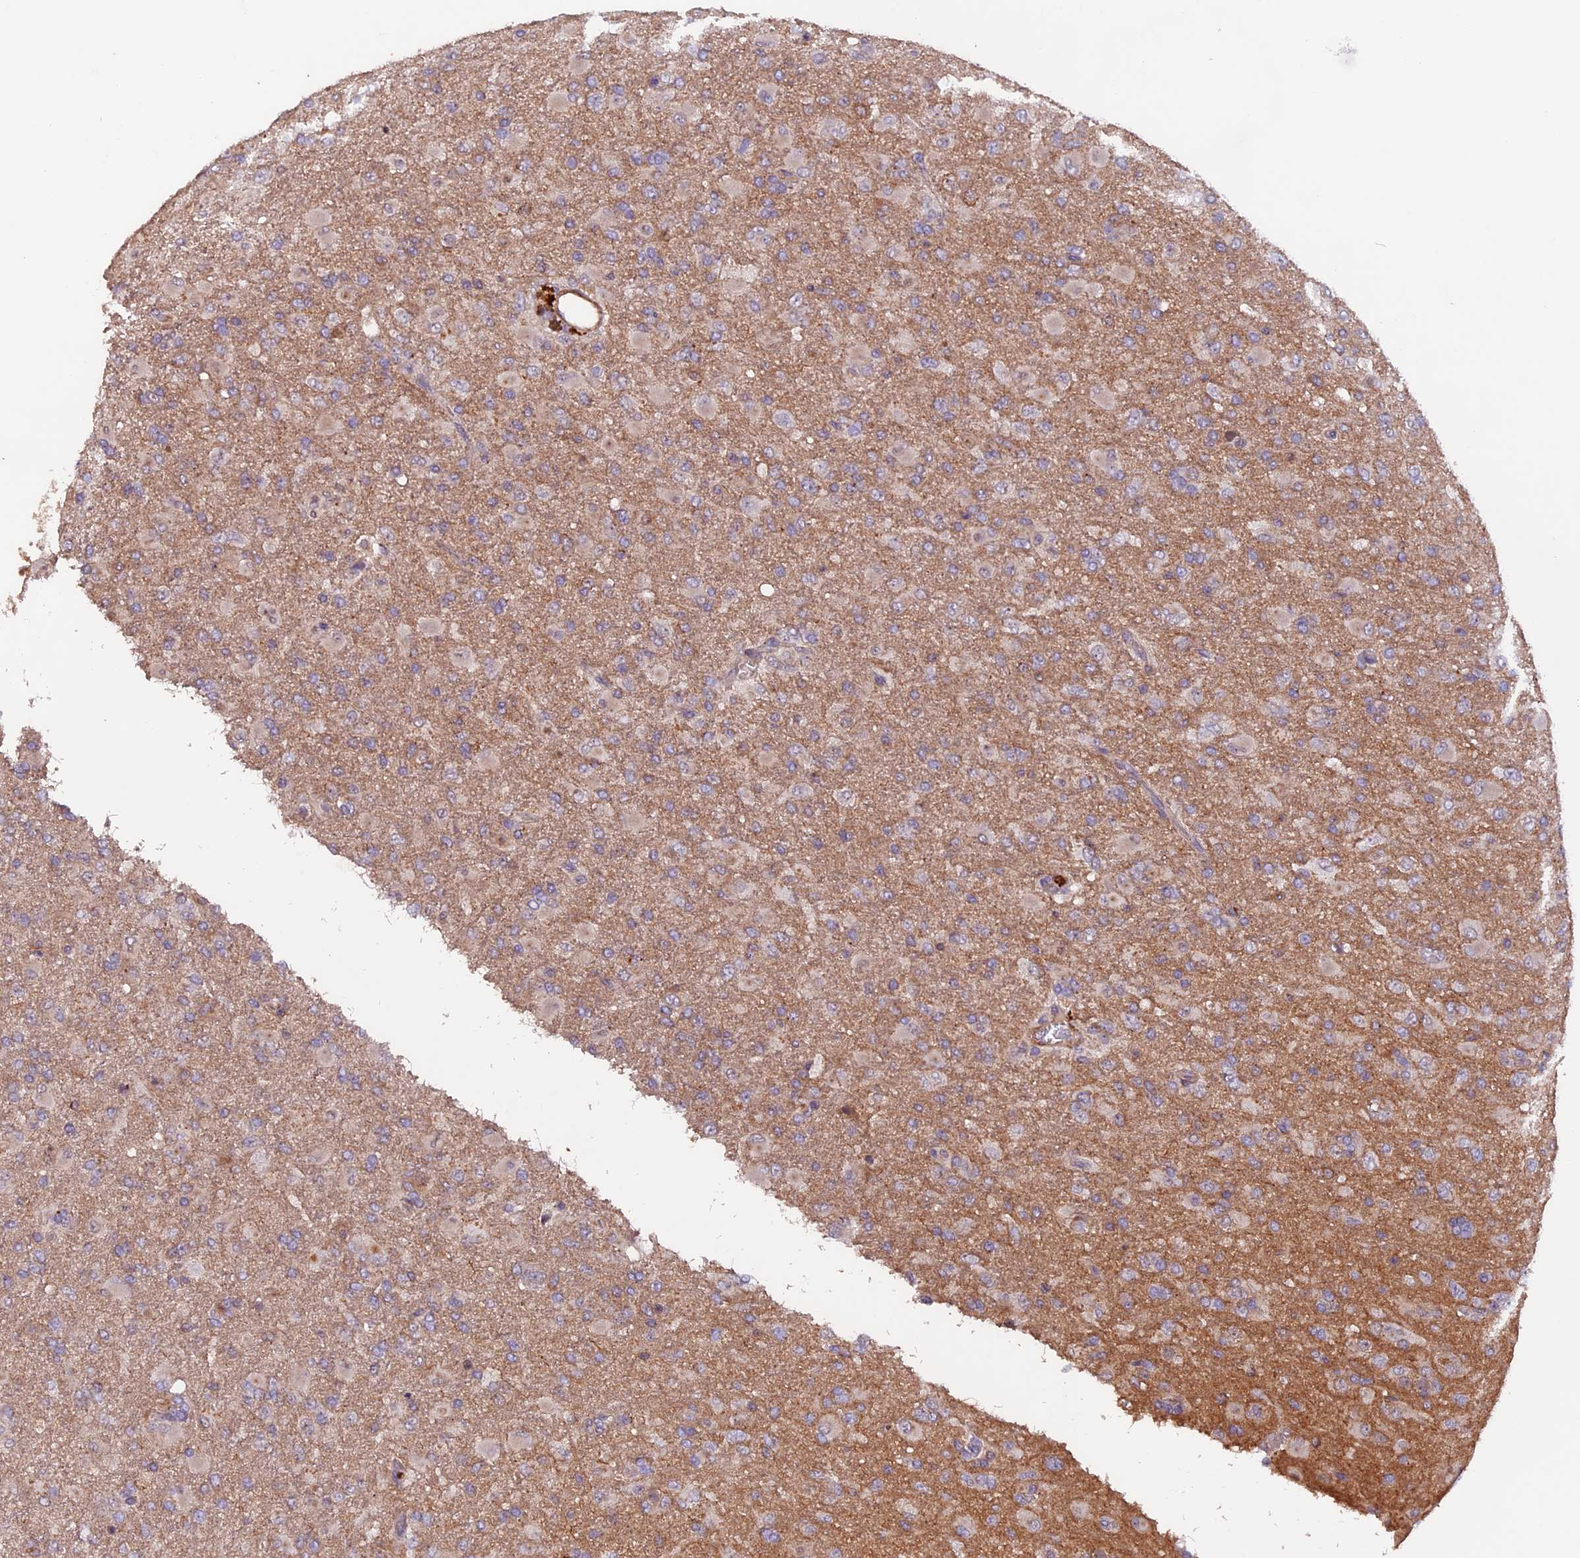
{"staining": {"intensity": "negative", "quantity": "none", "location": "none"}, "tissue": "glioma", "cell_type": "Tumor cells", "image_type": "cancer", "snomed": [{"axis": "morphology", "description": "Glioma, malignant, Low grade"}, {"axis": "topography", "description": "Brain"}], "caption": "Malignant glioma (low-grade) stained for a protein using IHC shows no staining tumor cells.", "gene": "GNB5", "patient": {"sex": "male", "age": 65}}